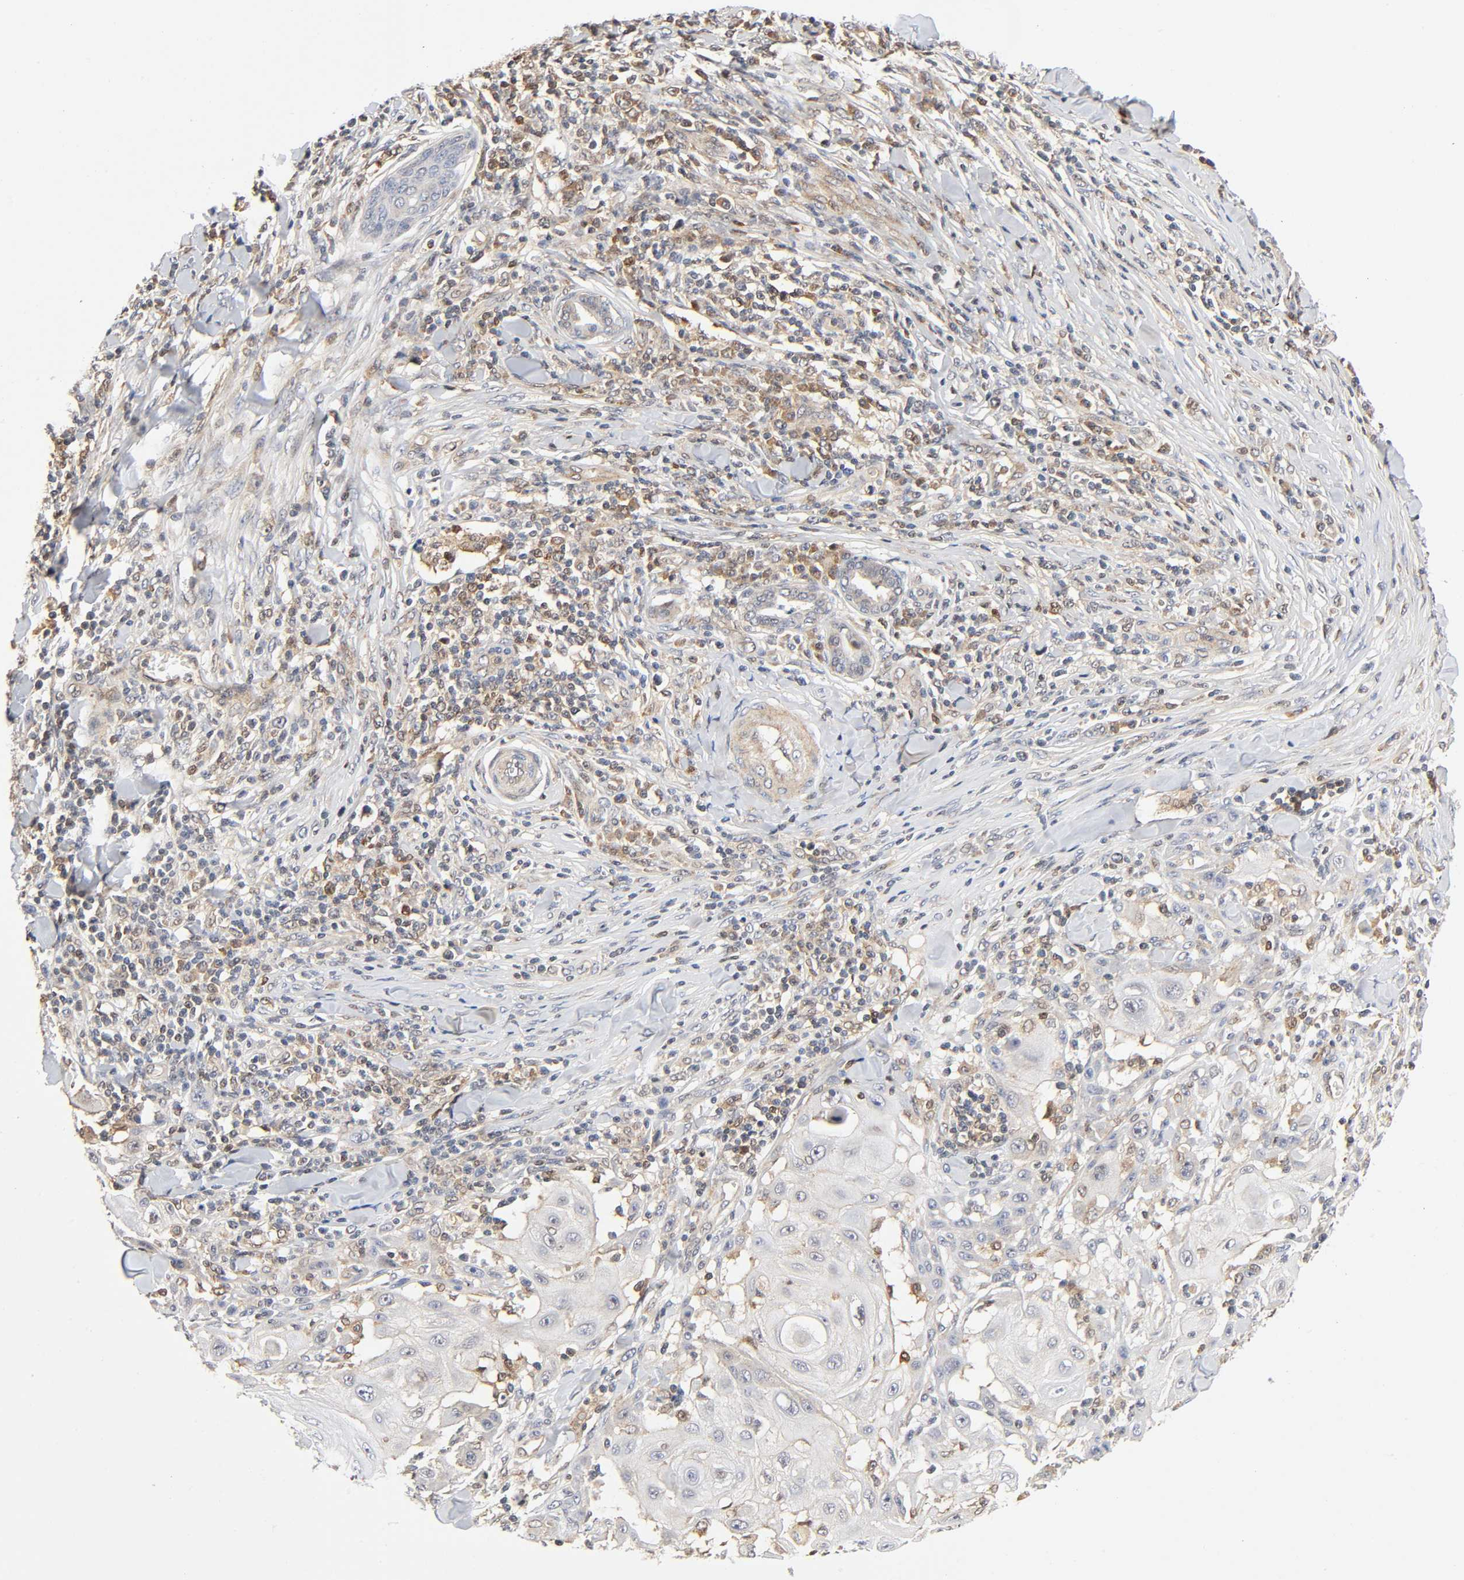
{"staining": {"intensity": "negative", "quantity": "none", "location": "none"}, "tissue": "skin cancer", "cell_type": "Tumor cells", "image_type": "cancer", "snomed": [{"axis": "morphology", "description": "Squamous cell carcinoma, NOS"}, {"axis": "topography", "description": "Skin"}], "caption": "An IHC image of skin squamous cell carcinoma is shown. There is no staining in tumor cells of skin squamous cell carcinoma.", "gene": "CASP9", "patient": {"sex": "male", "age": 24}}